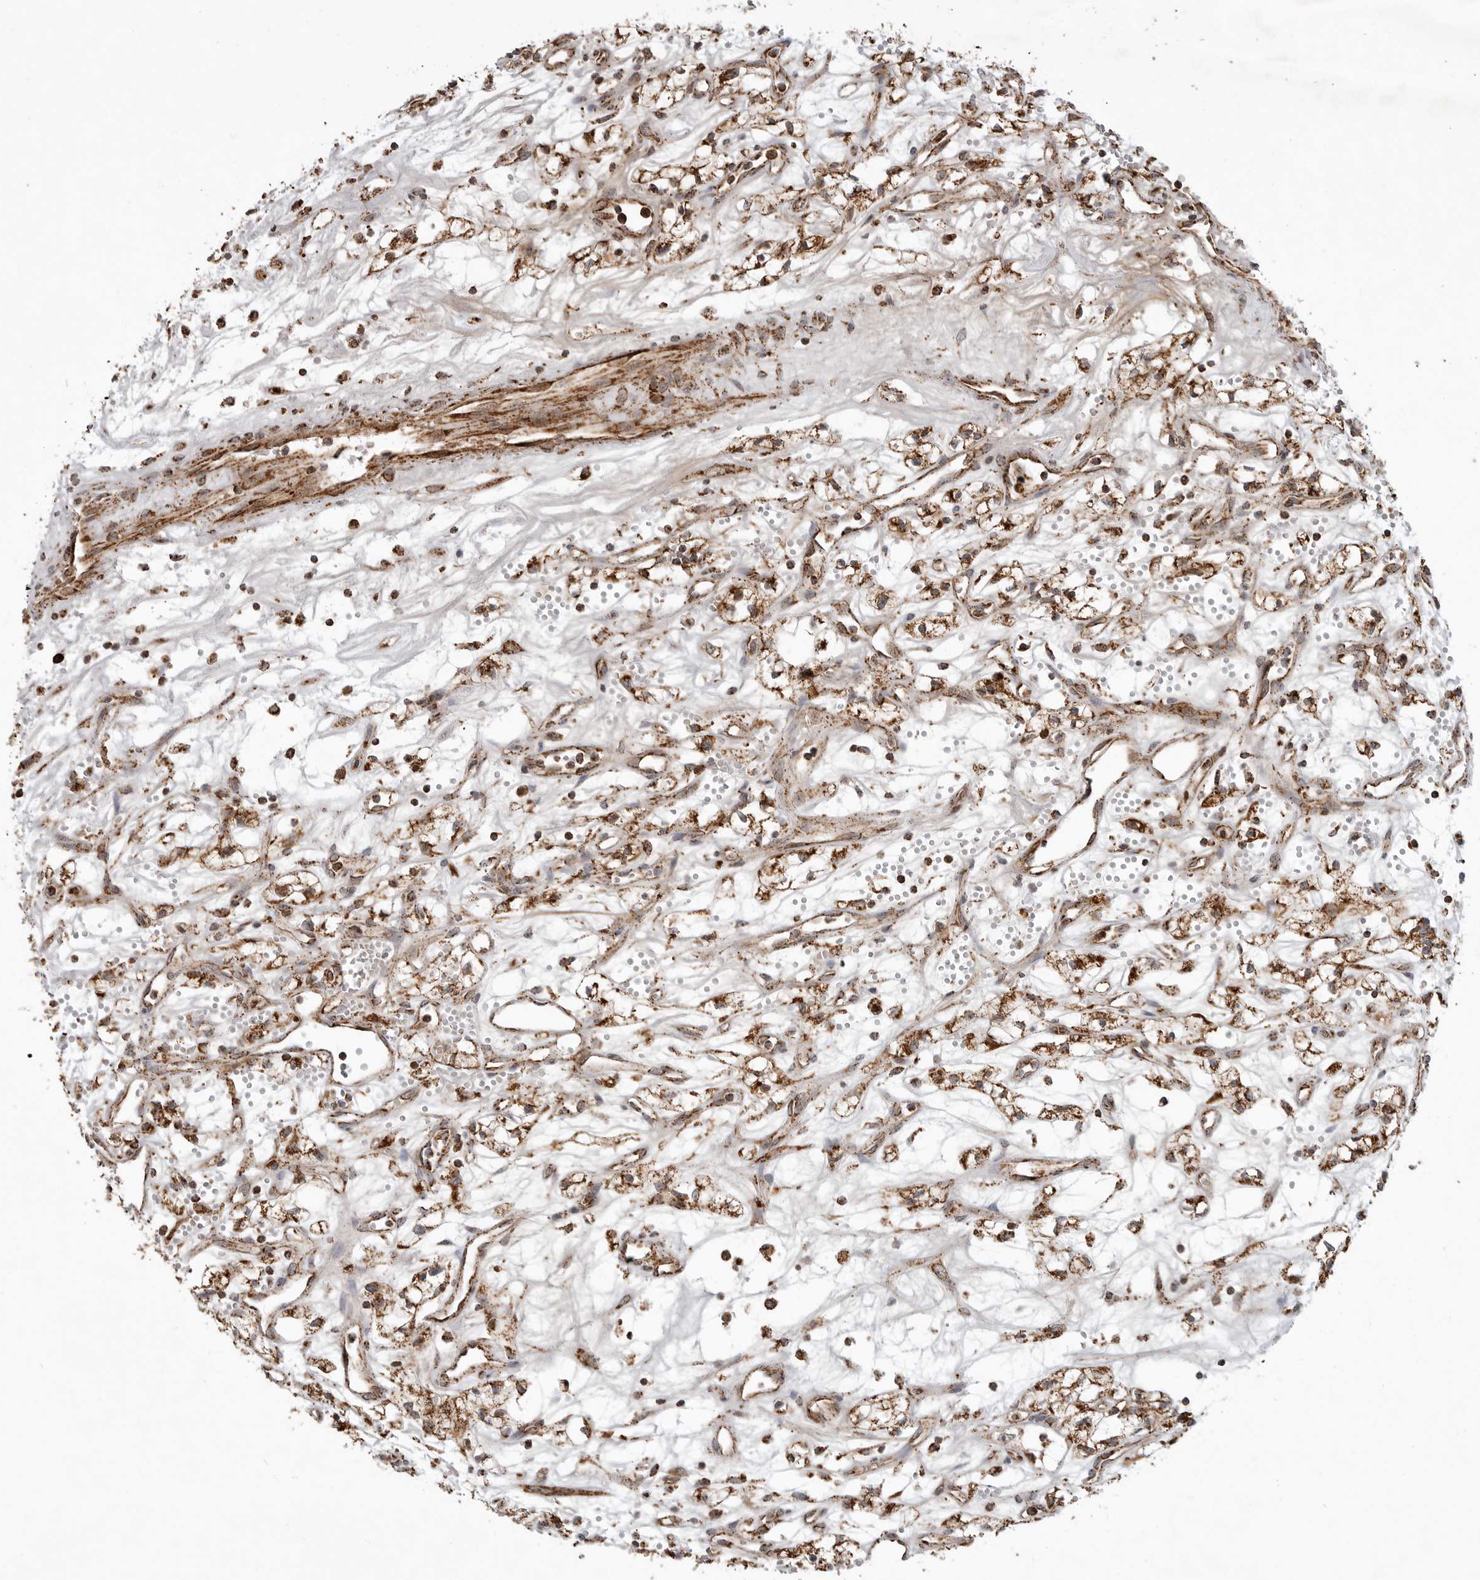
{"staining": {"intensity": "moderate", "quantity": ">75%", "location": "cytoplasmic/membranous"}, "tissue": "renal cancer", "cell_type": "Tumor cells", "image_type": "cancer", "snomed": [{"axis": "morphology", "description": "Adenocarcinoma, NOS"}, {"axis": "topography", "description": "Kidney"}], "caption": "Protein analysis of renal cancer (adenocarcinoma) tissue demonstrates moderate cytoplasmic/membranous staining in approximately >75% of tumor cells. (DAB IHC, brown staining for protein, blue staining for nuclei).", "gene": "GCNT2", "patient": {"sex": "male", "age": 59}}